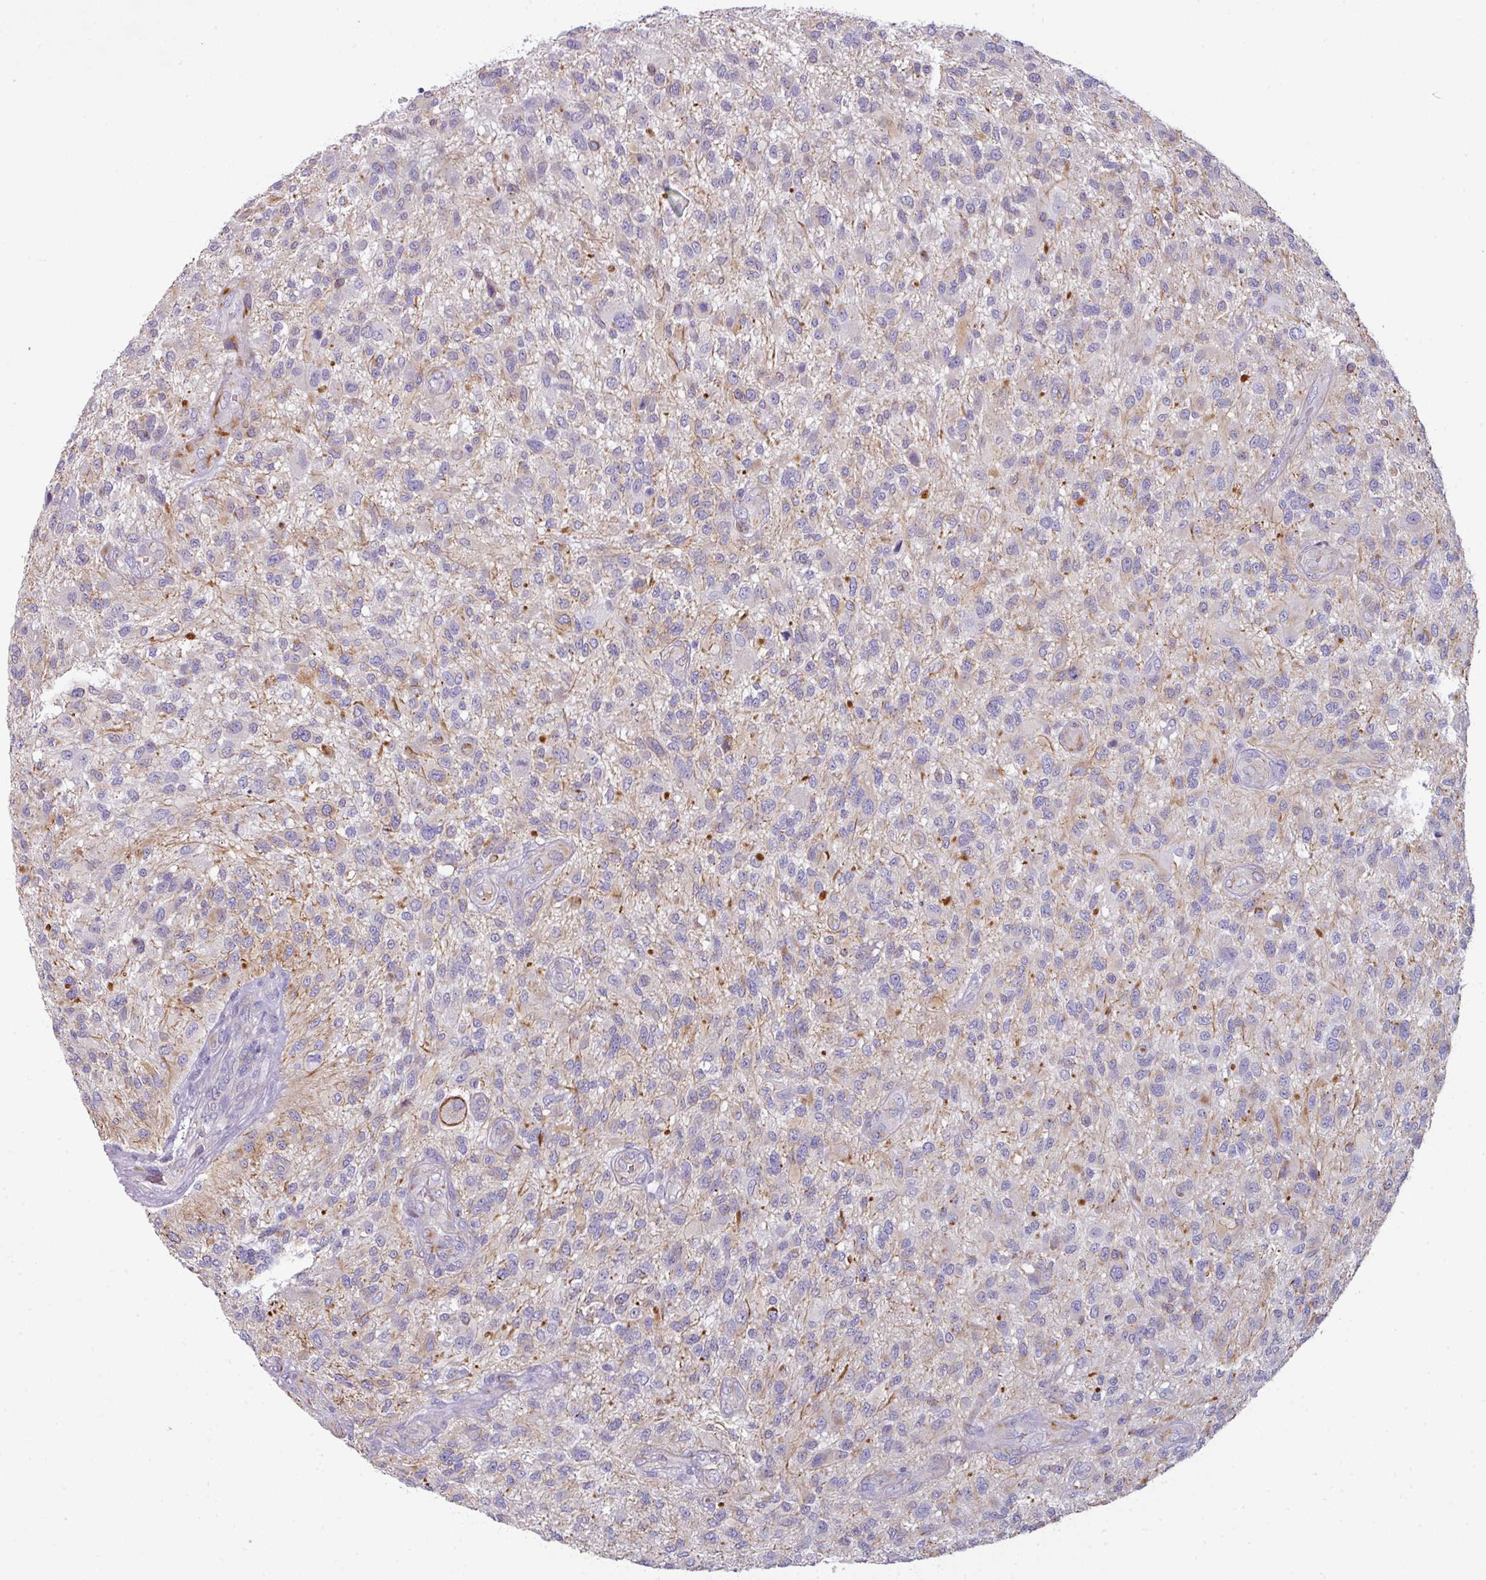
{"staining": {"intensity": "moderate", "quantity": "<25%", "location": "cytoplasmic/membranous"}, "tissue": "glioma", "cell_type": "Tumor cells", "image_type": "cancer", "snomed": [{"axis": "morphology", "description": "Glioma, malignant, High grade"}, {"axis": "topography", "description": "Brain"}], "caption": "Protein staining exhibits moderate cytoplasmic/membranous expression in approximately <25% of tumor cells in malignant high-grade glioma.", "gene": "SLC17A7", "patient": {"sex": "male", "age": 47}}